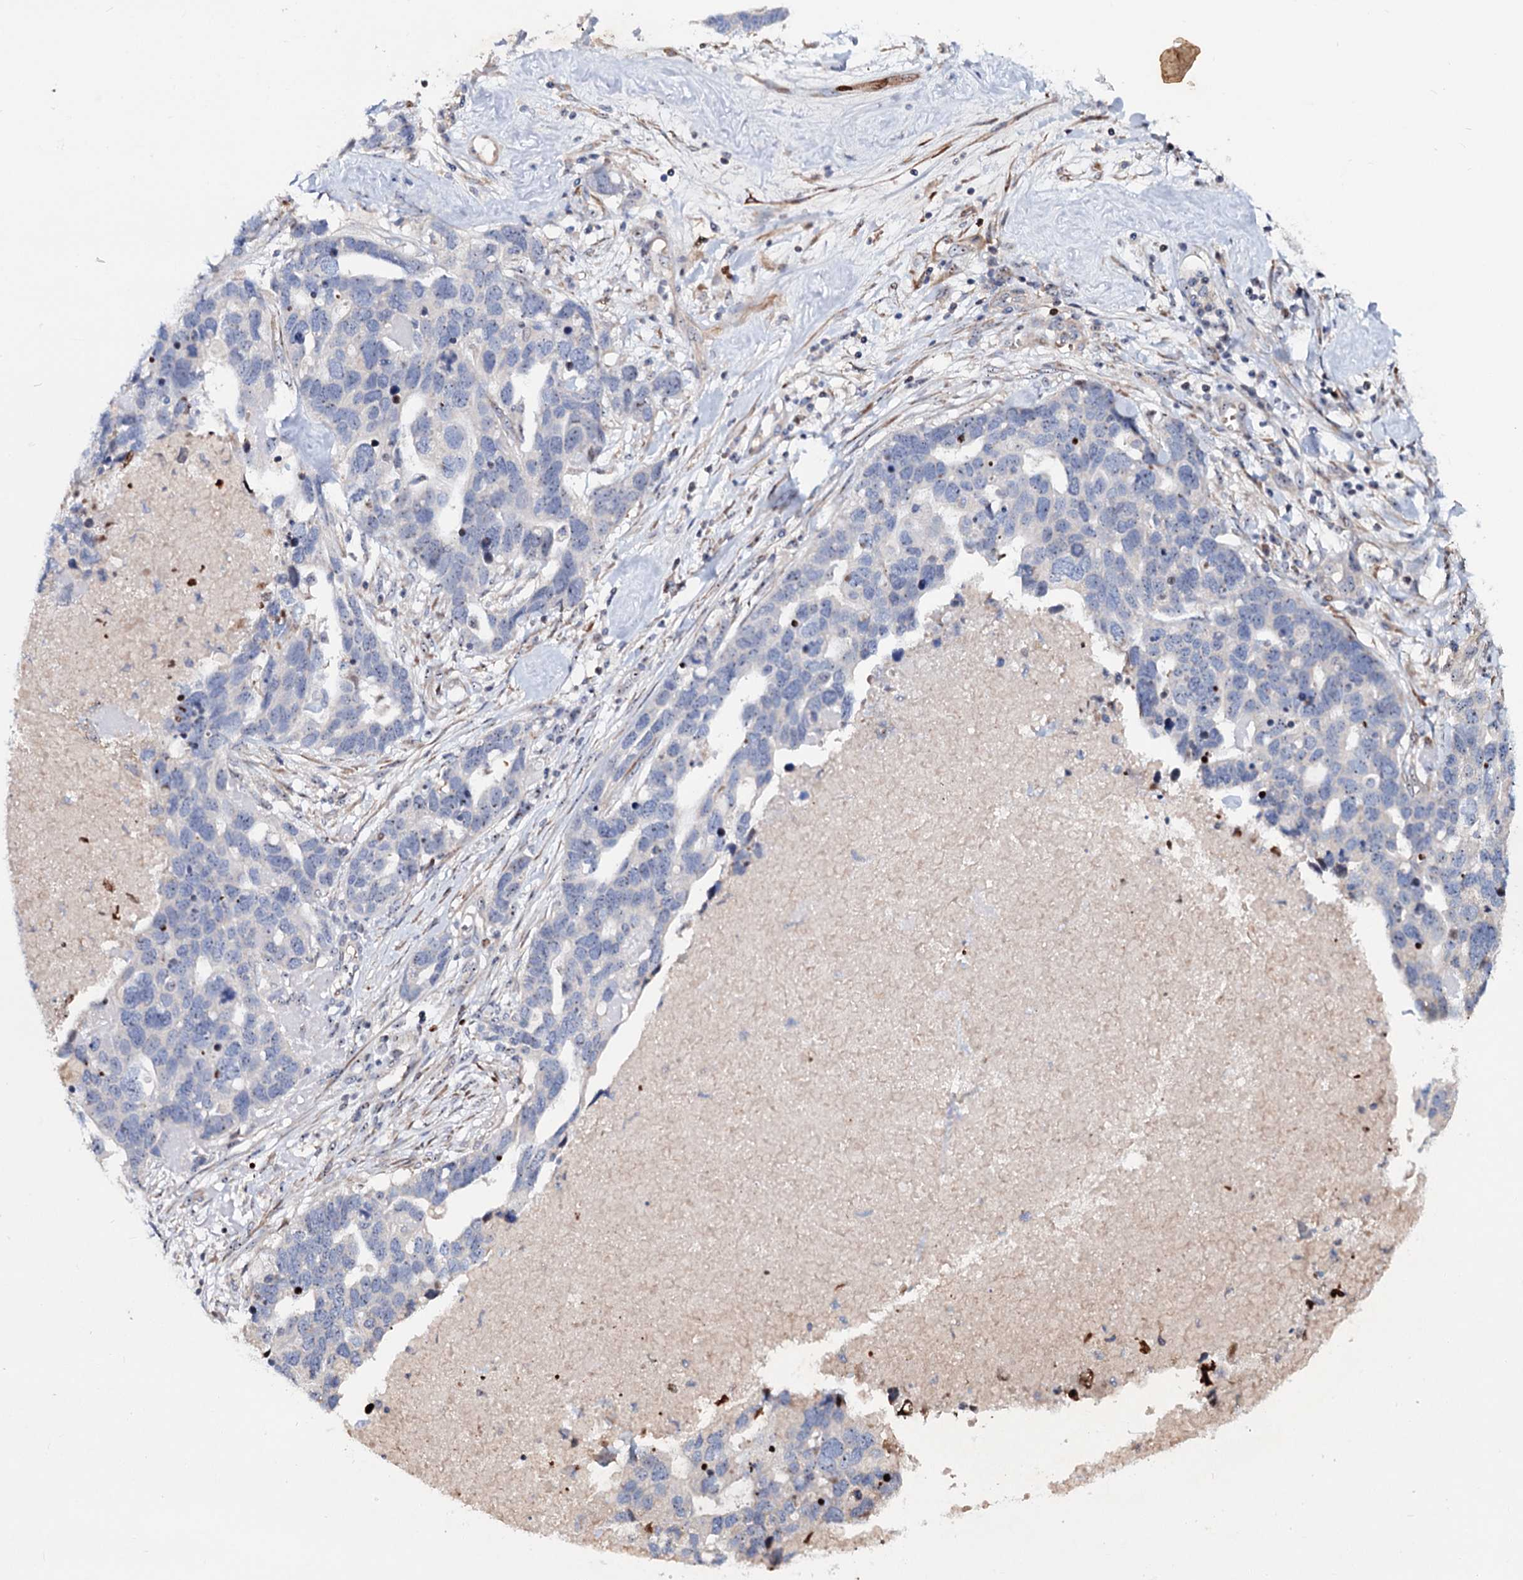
{"staining": {"intensity": "negative", "quantity": "none", "location": "none"}, "tissue": "ovarian cancer", "cell_type": "Tumor cells", "image_type": "cancer", "snomed": [{"axis": "morphology", "description": "Cystadenocarcinoma, serous, NOS"}, {"axis": "topography", "description": "Ovary"}], "caption": "Ovarian serous cystadenocarcinoma was stained to show a protein in brown. There is no significant staining in tumor cells. (Immunohistochemistry, brightfield microscopy, high magnification).", "gene": "PTDSS2", "patient": {"sex": "female", "age": 54}}